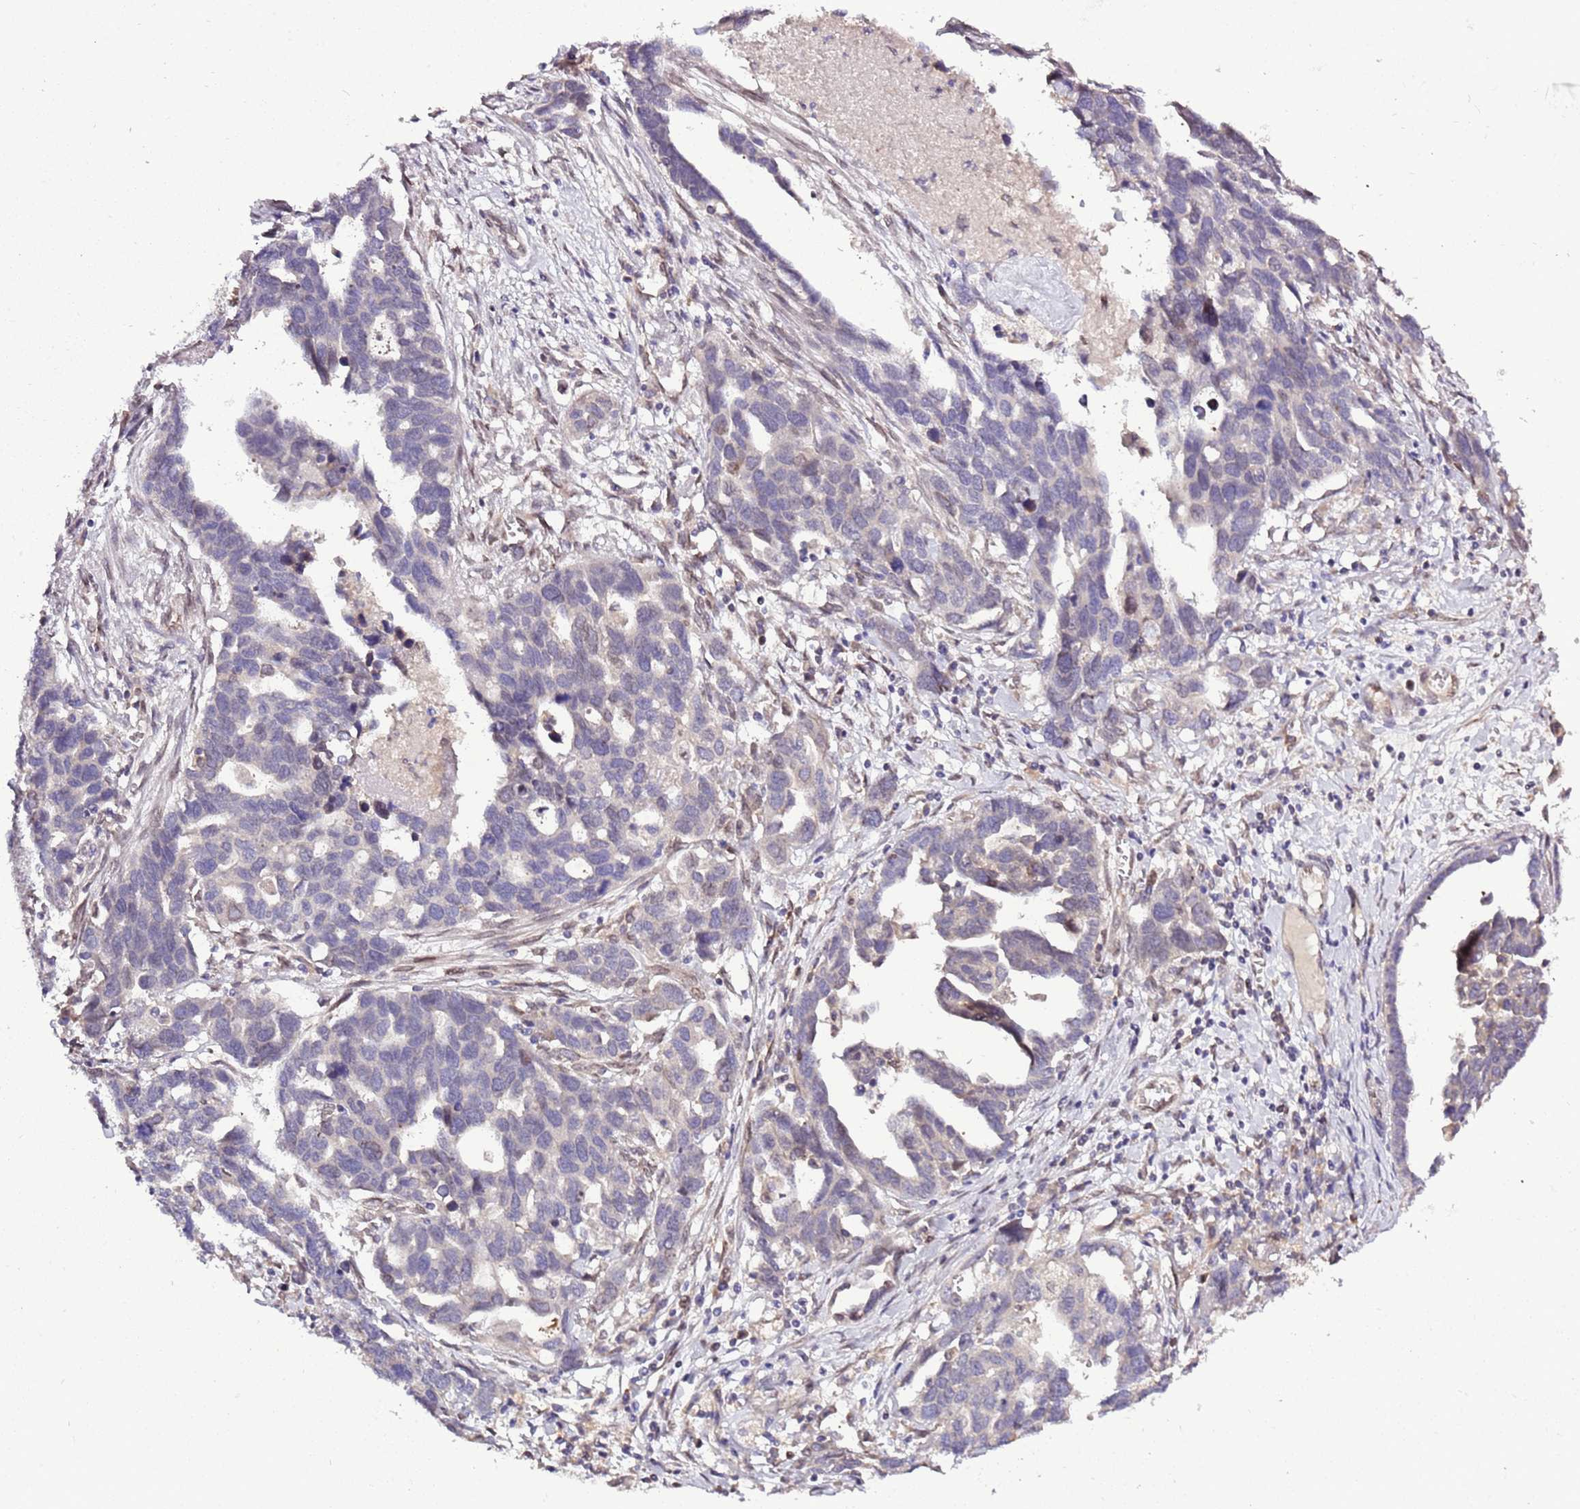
{"staining": {"intensity": "negative", "quantity": "none", "location": "none"}, "tissue": "ovarian cancer", "cell_type": "Tumor cells", "image_type": "cancer", "snomed": [{"axis": "morphology", "description": "Cystadenocarcinoma, serous, NOS"}, {"axis": "topography", "description": "Ovary"}], "caption": "Immunohistochemistry photomicrograph of neoplastic tissue: ovarian cancer stained with DAB (3,3'-diaminobenzidine) exhibits no significant protein staining in tumor cells. Nuclei are stained in blue.", "gene": "ZNF665", "patient": {"sex": "female", "age": 54}}